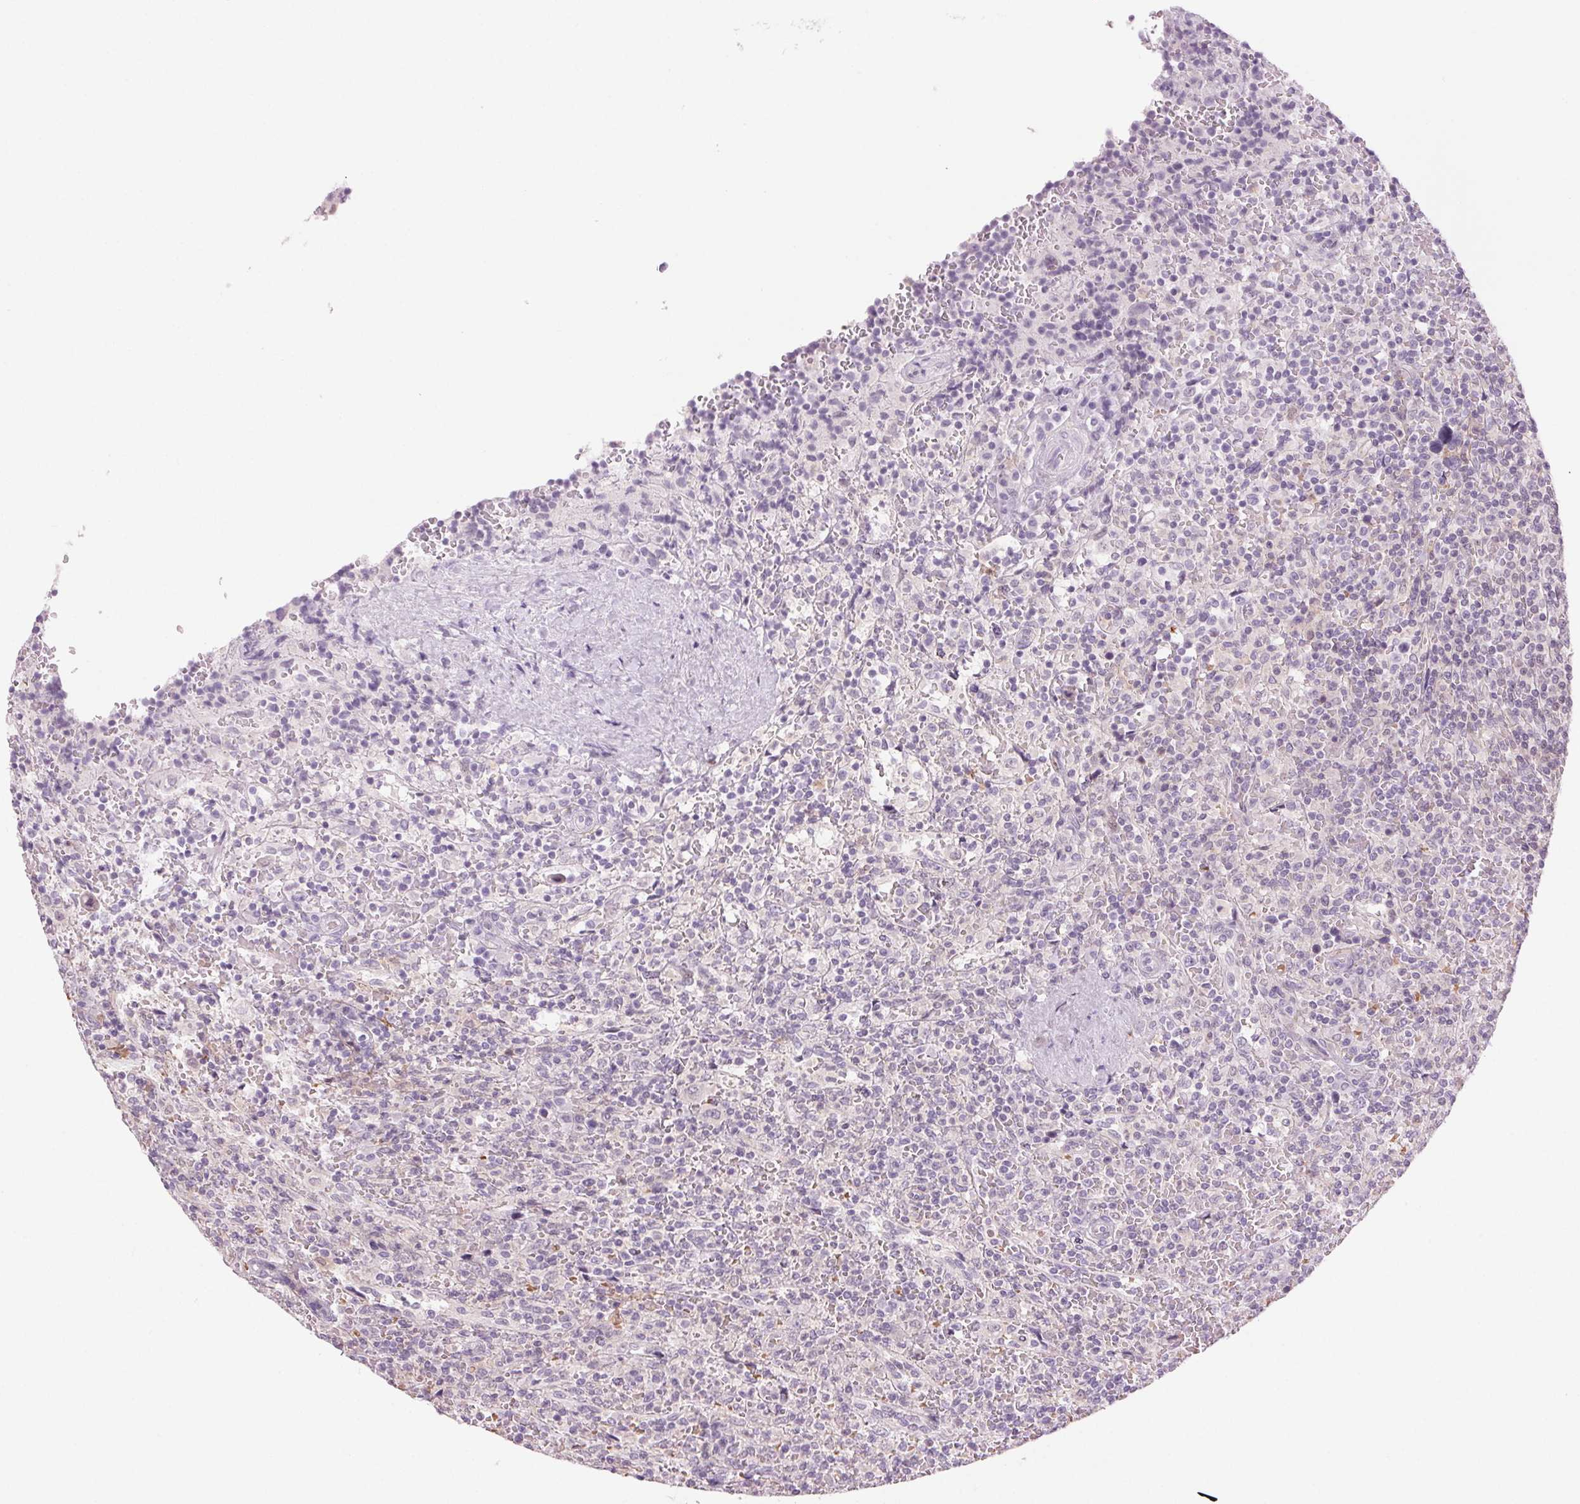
{"staining": {"intensity": "negative", "quantity": "none", "location": "none"}, "tissue": "lymphoma", "cell_type": "Tumor cells", "image_type": "cancer", "snomed": [{"axis": "morphology", "description": "Malignant lymphoma, non-Hodgkin's type, Low grade"}, {"axis": "topography", "description": "Spleen"}], "caption": "This is an immunohistochemistry photomicrograph of lymphoma. There is no staining in tumor cells.", "gene": "SLC6A19", "patient": {"sex": "male", "age": 62}}